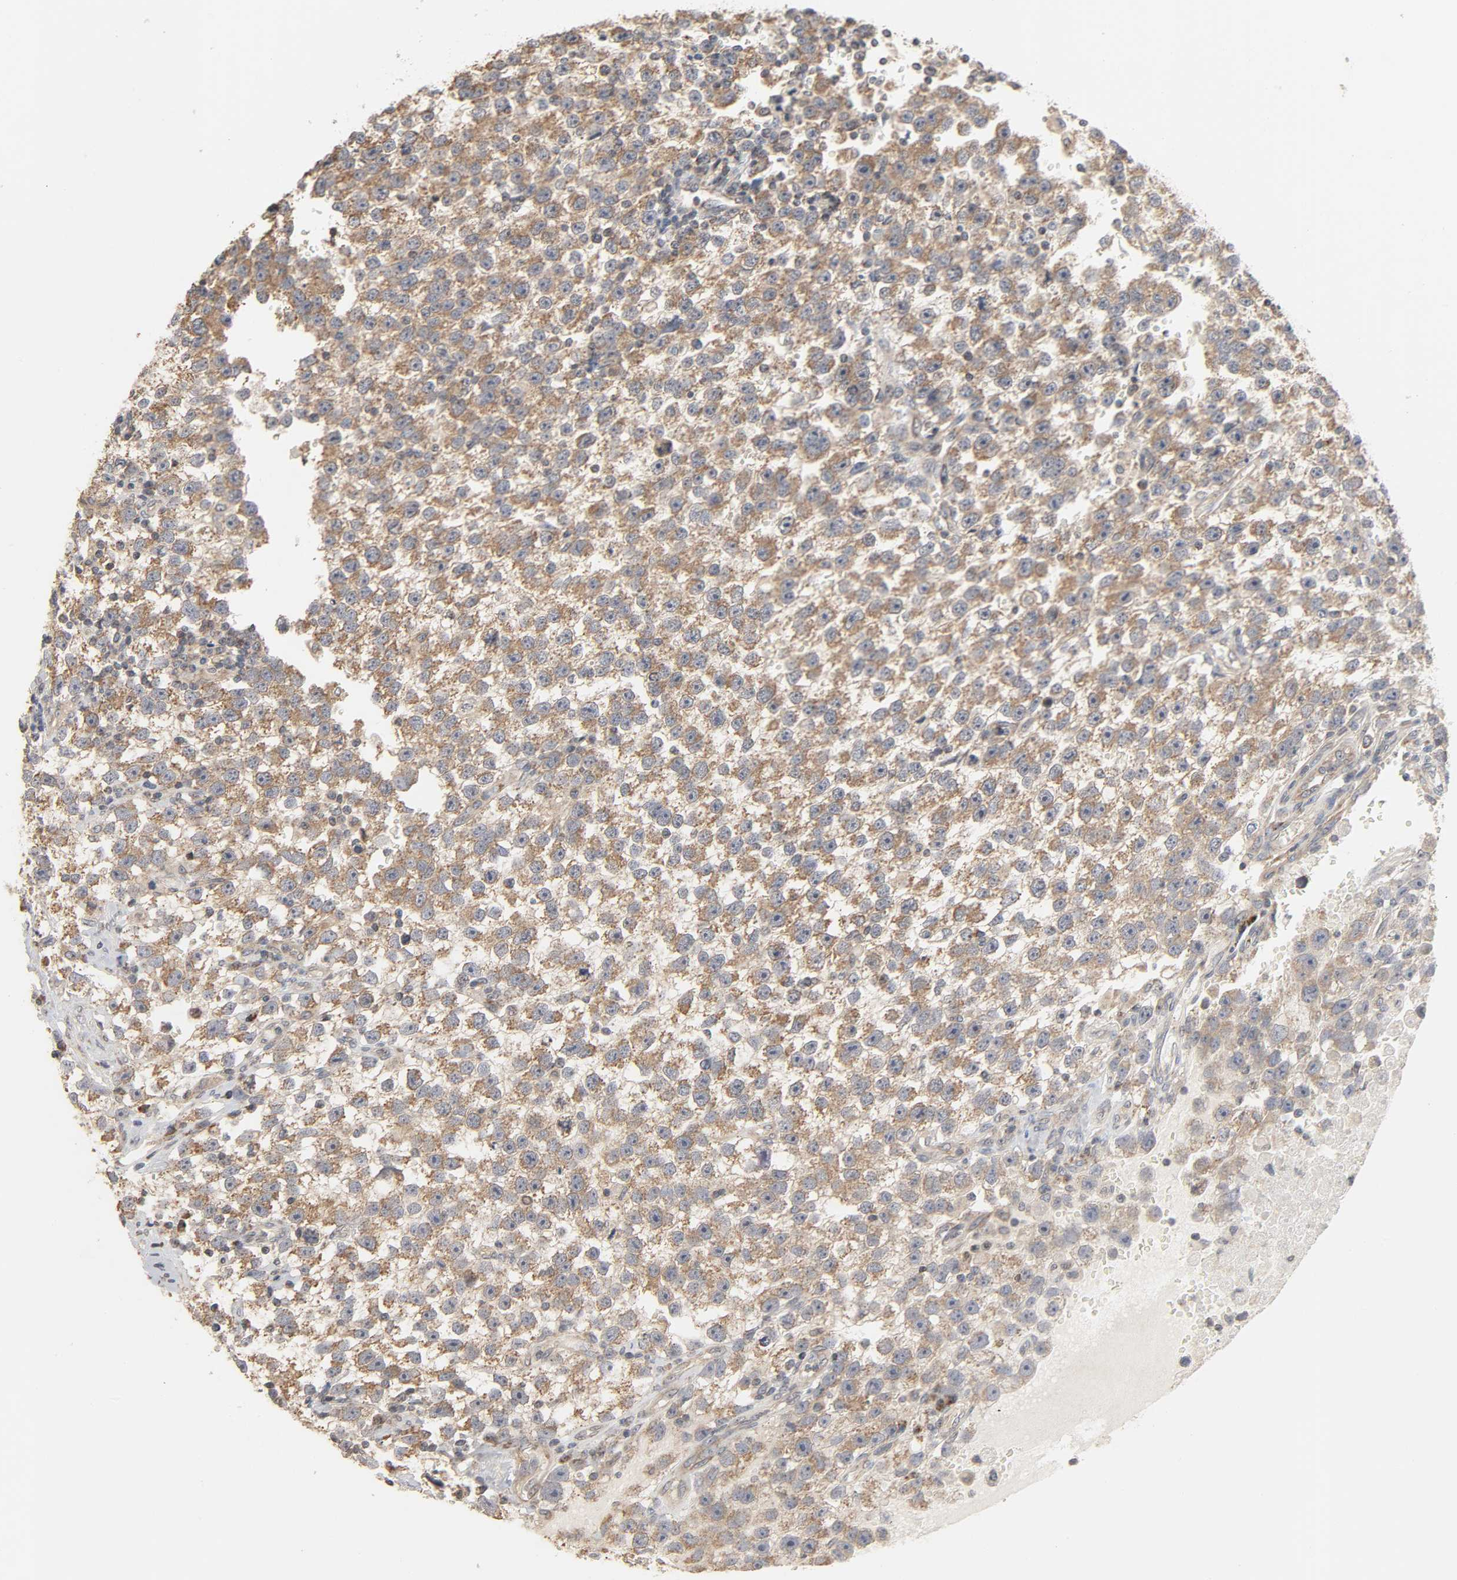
{"staining": {"intensity": "moderate", "quantity": ">75%", "location": "cytoplasmic/membranous"}, "tissue": "testis cancer", "cell_type": "Tumor cells", "image_type": "cancer", "snomed": [{"axis": "morphology", "description": "Seminoma, NOS"}, {"axis": "topography", "description": "Testis"}], "caption": "About >75% of tumor cells in human testis cancer exhibit moderate cytoplasmic/membranous protein expression as visualized by brown immunohistochemical staining.", "gene": "CLEC4E", "patient": {"sex": "male", "age": 33}}